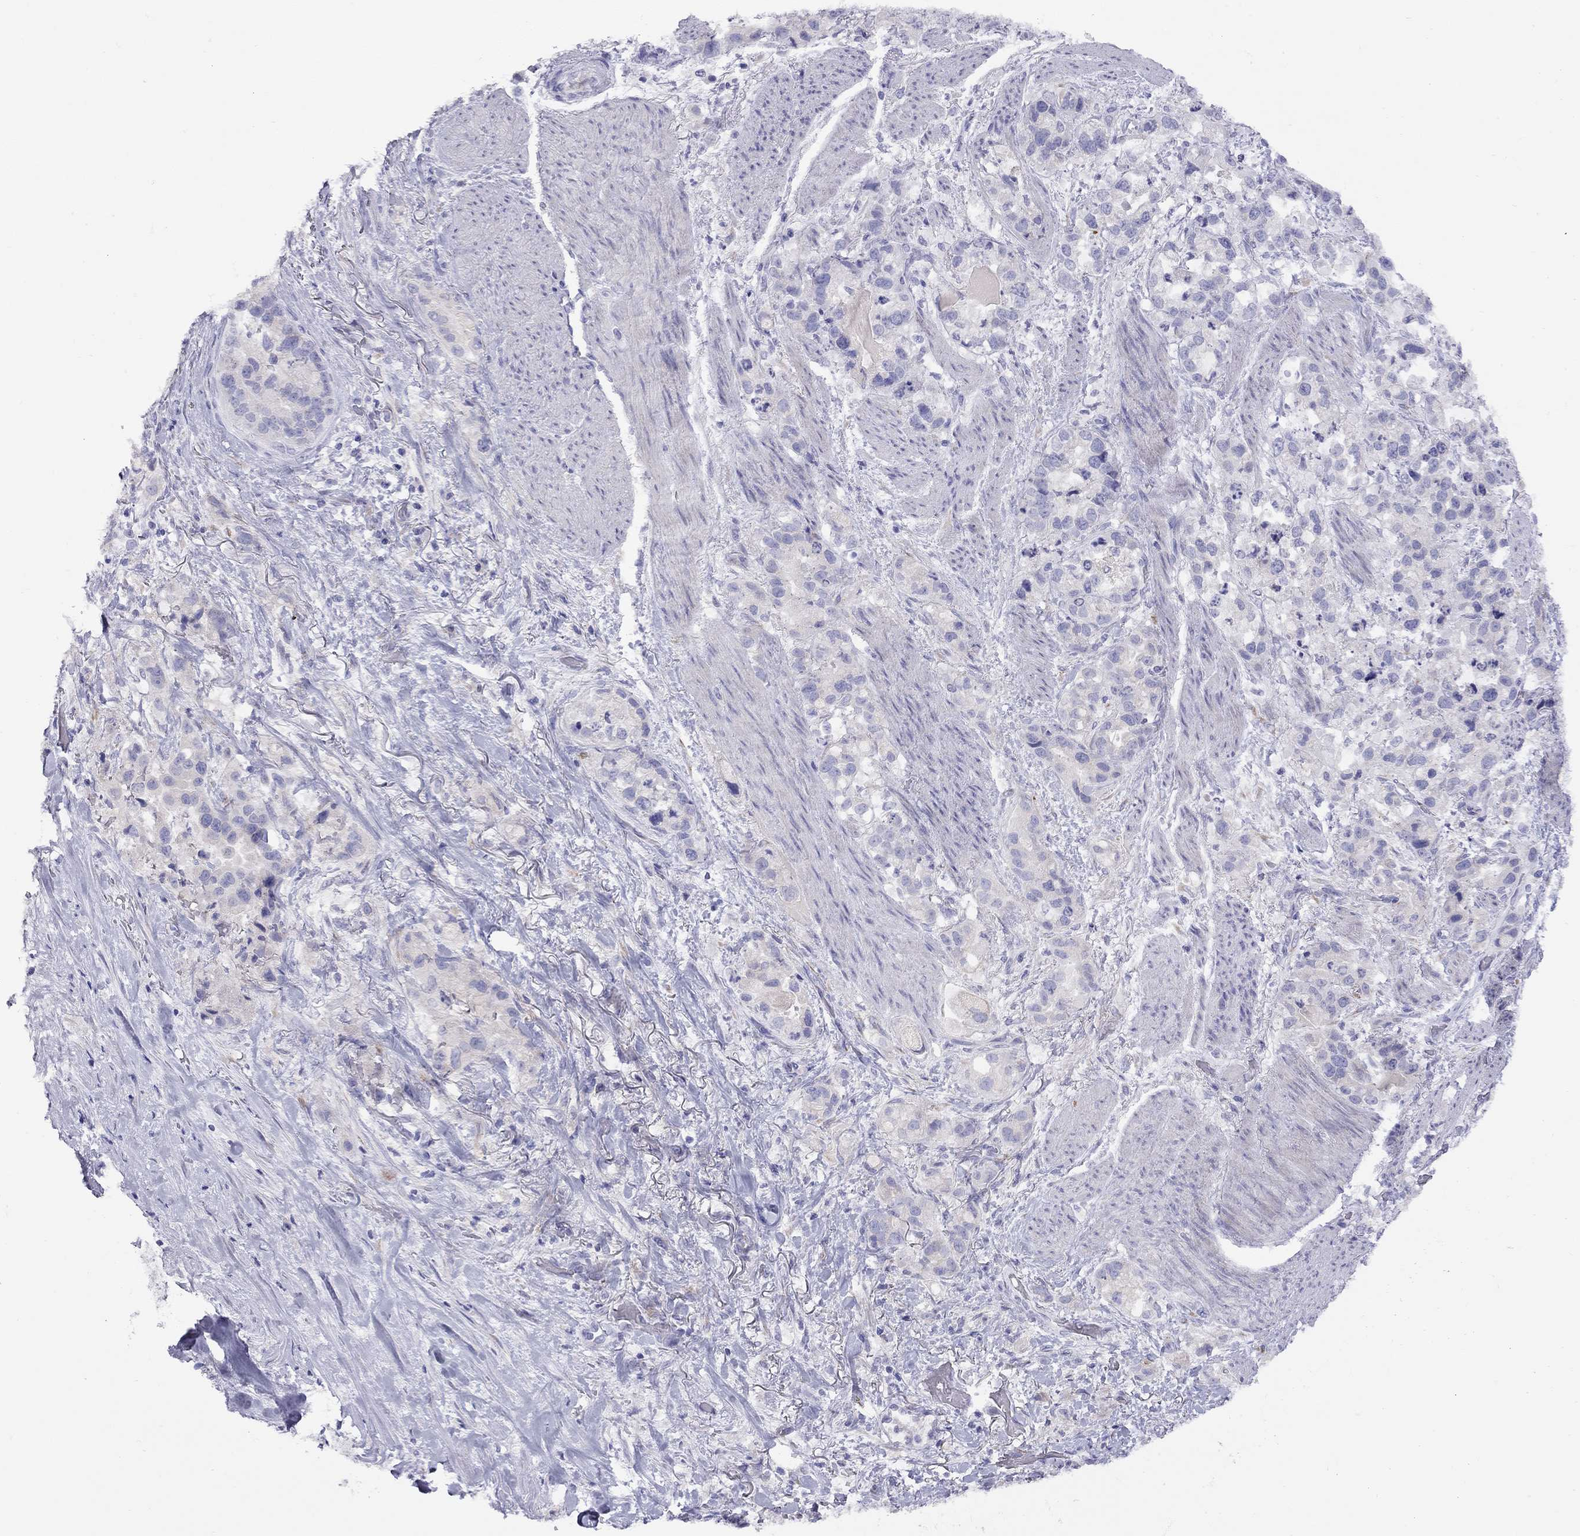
{"staining": {"intensity": "negative", "quantity": "none", "location": "none"}, "tissue": "stomach cancer", "cell_type": "Tumor cells", "image_type": "cancer", "snomed": [{"axis": "morphology", "description": "Adenocarcinoma, NOS"}, {"axis": "topography", "description": "Stomach"}], "caption": "DAB immunohistochemical staining of human stomach adenocarcinoma demonstrates no significant positivity in tumor cells.", "gene": "CPNE4", "patient": {"sex": "male", "age": 59}}